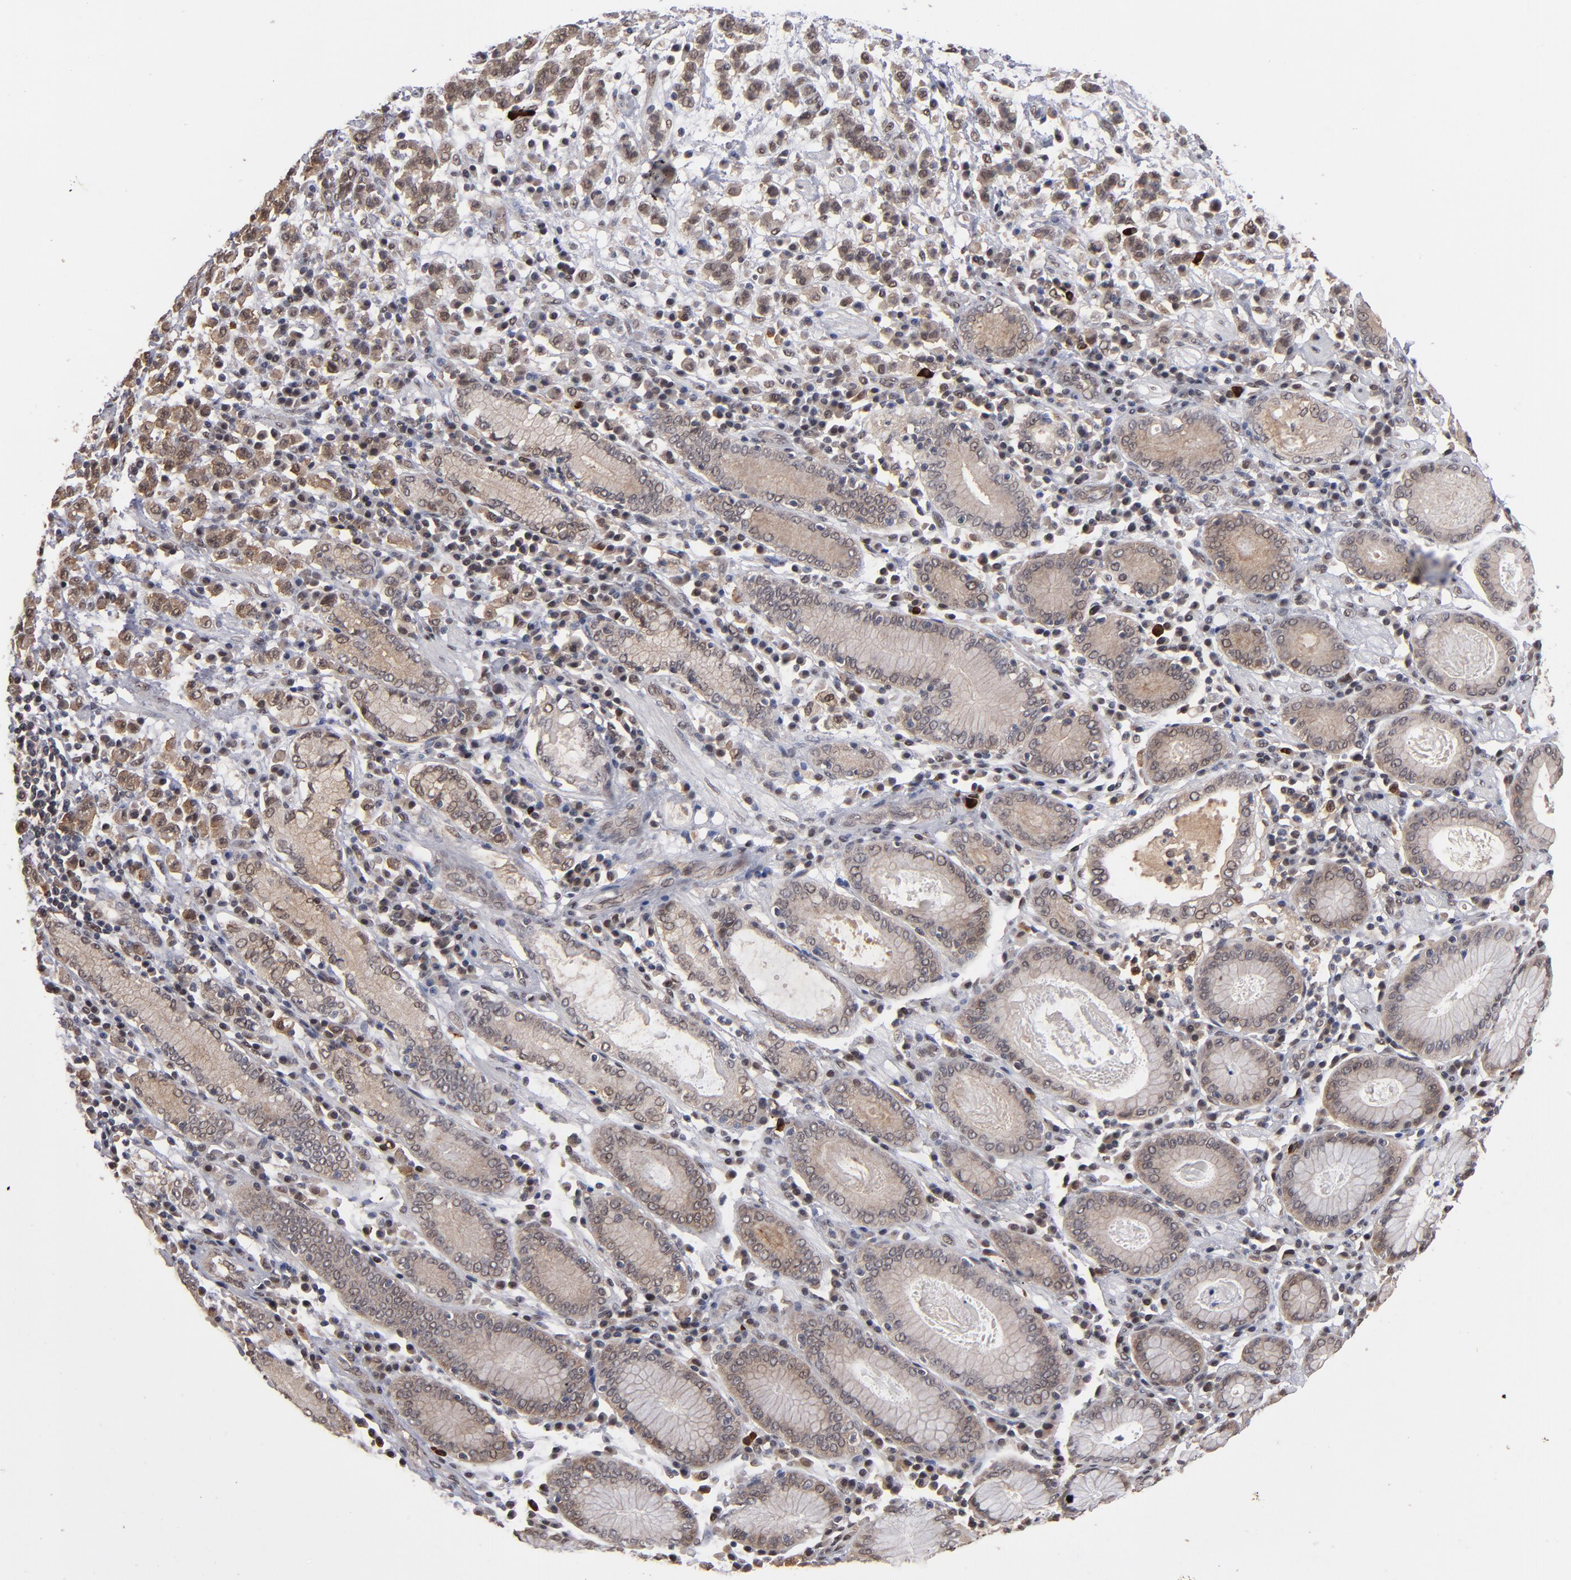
{"staining": {"intensity": "weak", "quantity": ">75%", "location": "cytoplasmic/membranous,nuclear"}, "tissue": "stomach cancer", "cell_type": "Tumor cells", "image_type": "cancer", "snomed": [{"axis": "morphology", "description": "Adenocarcinoma, NOS"}, {"axis": "topography", "description": "Stomach, lower"}], "caption": "Tumor cells display low levels of weak cytoplasmic/membranous and nuclear staining in about >75% of cells in stomach cancer. The protein is stained brown, and the nuclei are stained in blue (DAB (3,3'-diaminobenzidine) IHC with brightfield microscopy, high magnification).", "gene": "HUWE1", "patient": {"sex": "male", "age": 88}}